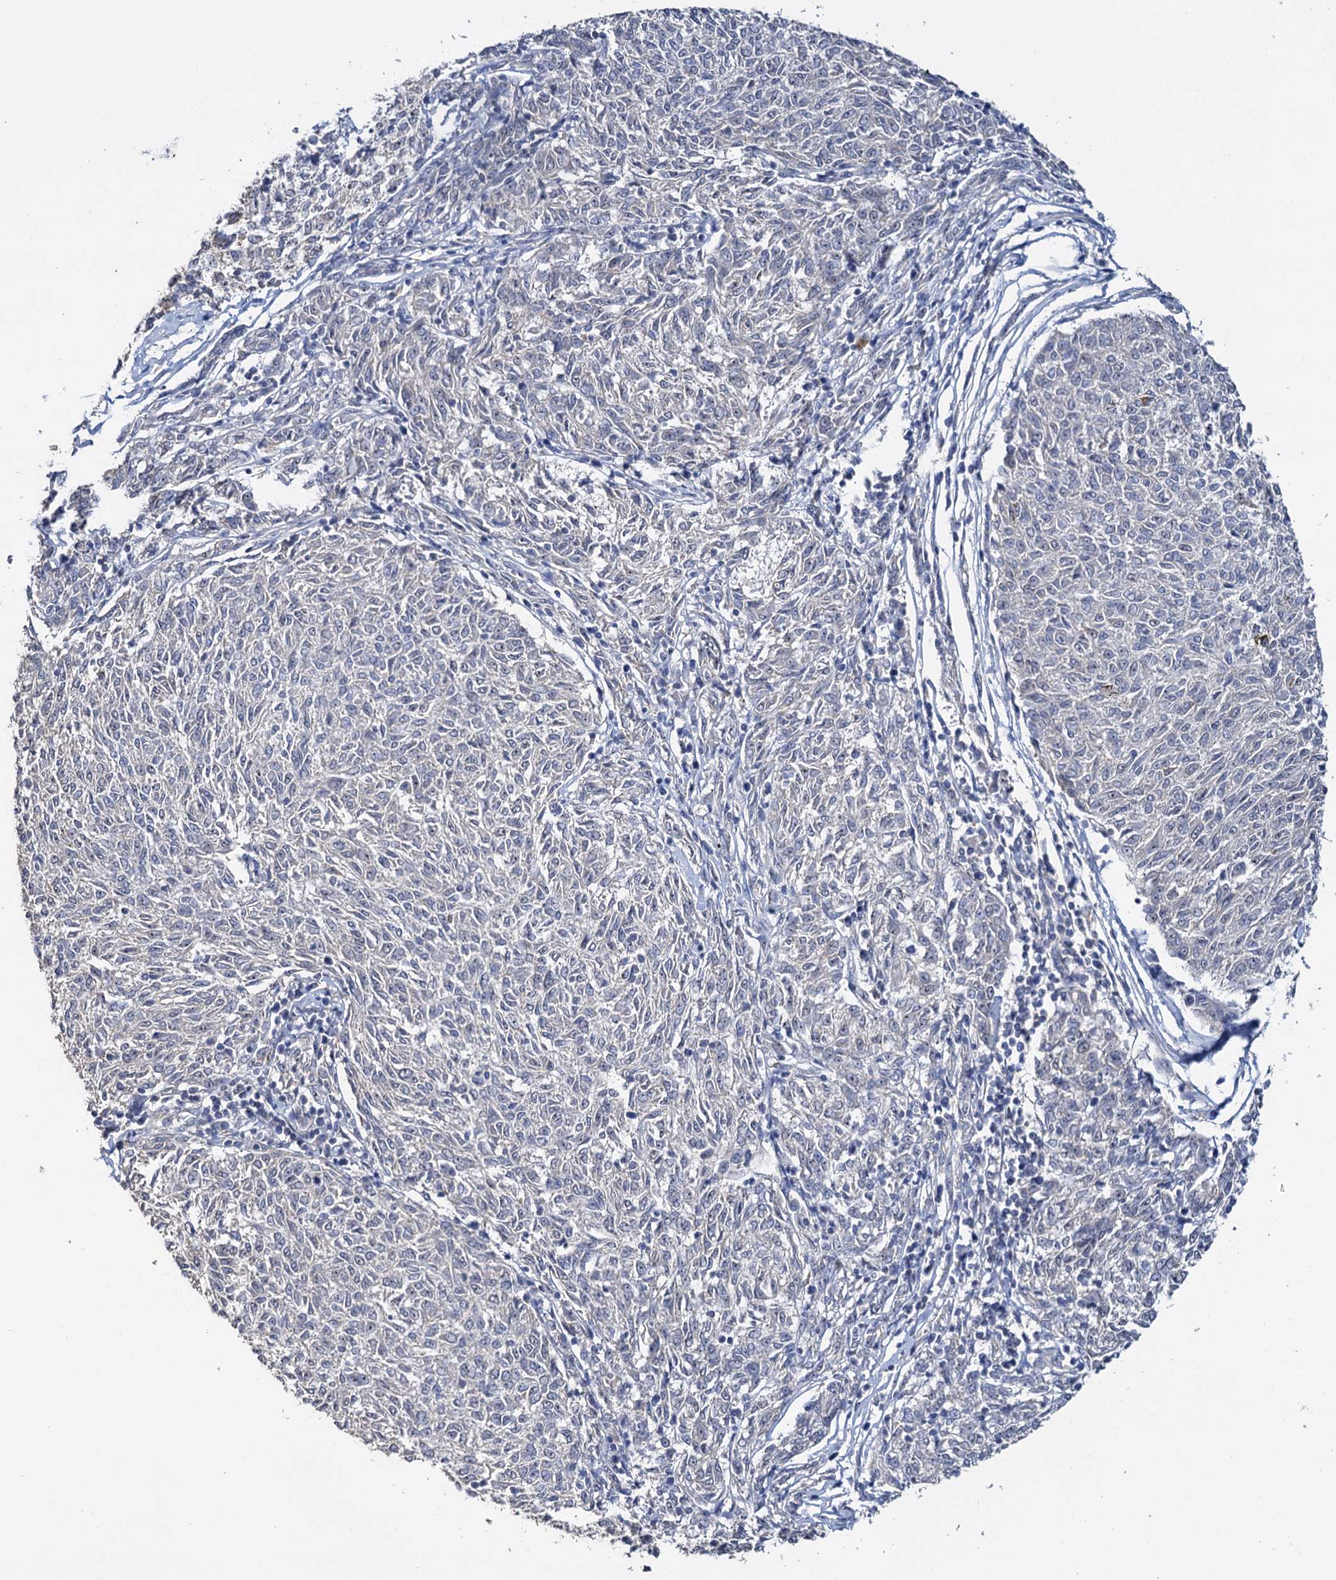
{"staining": {"intensity": "negative", "quantity": "none", "location": "none"}, "tissue": "melanoma", "cell_type": "Tumor cells", "image_type": "cancer", "snomed": [{"axis": "morphology", "description": "Malignant melanoma, NOS"}, {"axis": "topography", "description": "Skin"}], "caption": "High power microscopy photomicrograph of an IHC image of melanoma, revealing no significant expression in tumor cells.", "gene": "C2CD3", "patient": {"sex": "female", "age": 72}}